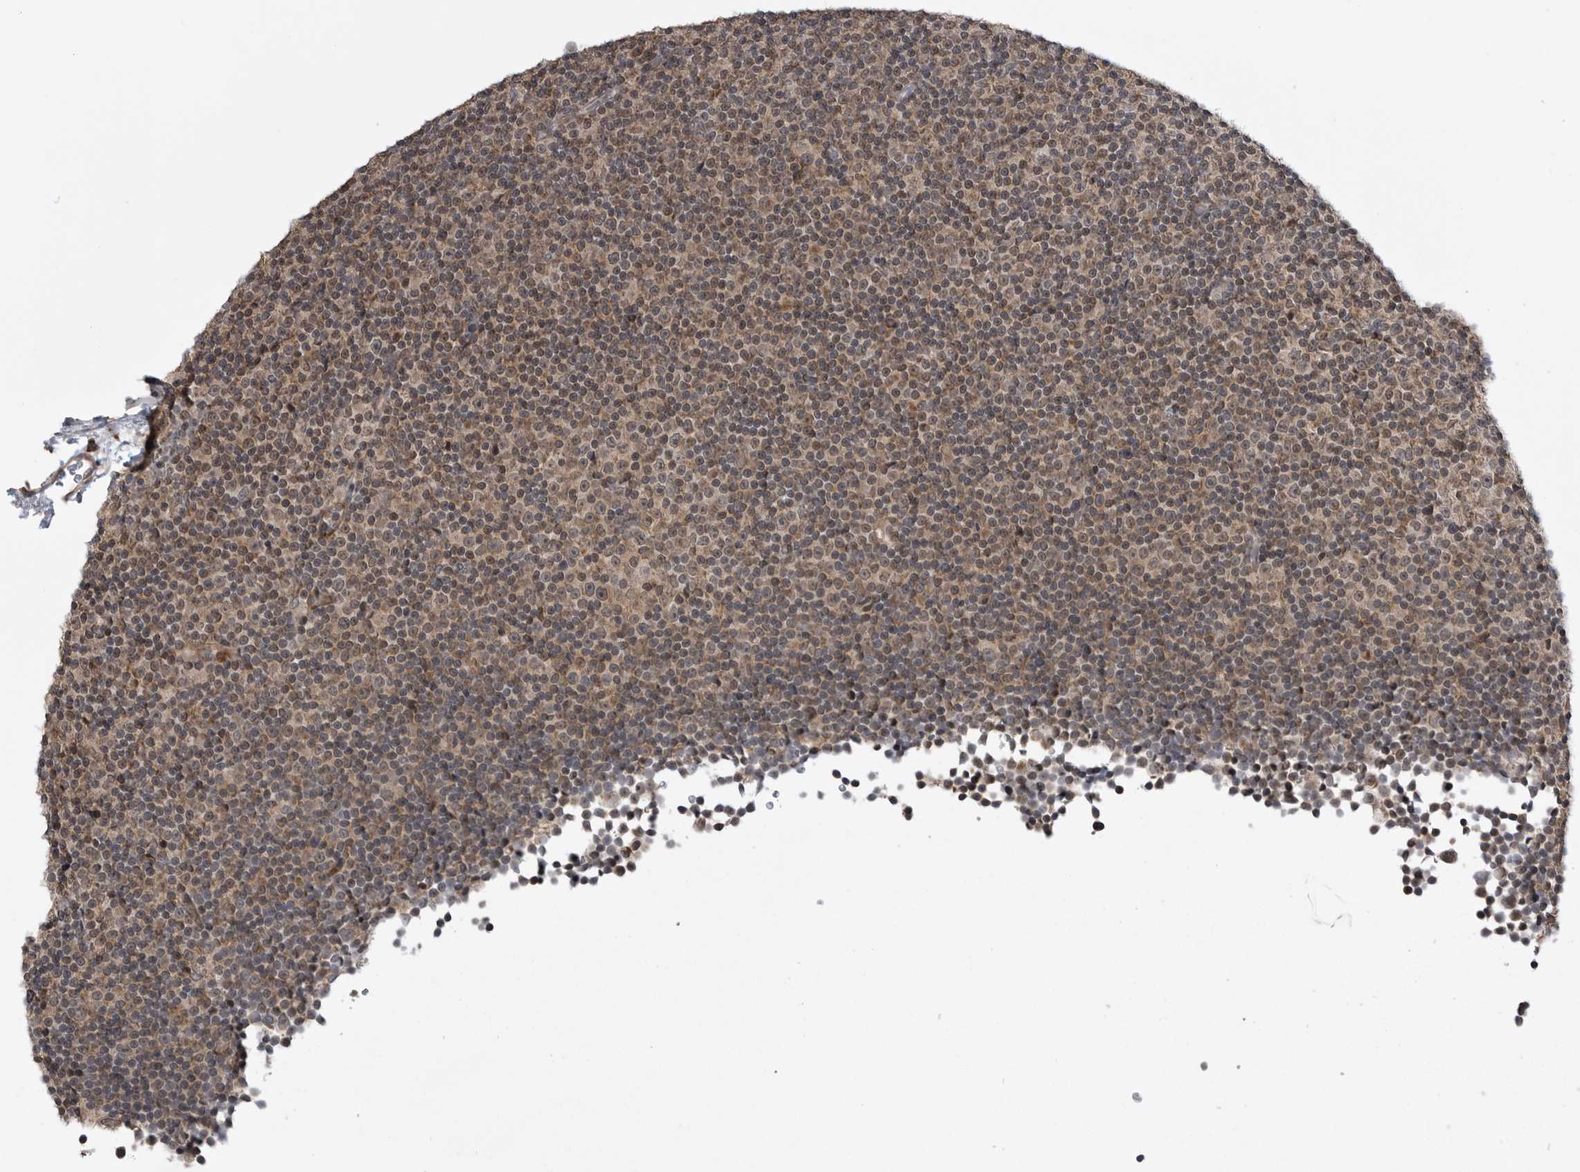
{"staining": {"intensity": "weak", "quantity": ">75%", "location": "cytoplasmic/membranous,nuclear"}, "tissue": "lymphoma", "cell_type": "Tumor cells", "image_type": "cancer", "snomed": [{"axis": "morphology", "description": "Malignant lymphoma, non-Hodgkin's type, Low grade"}, {"axis": "topography", "description": "Lymph node"}], "caption": "About >75% of tumor cells in lymphoma reveal weak cytoplasmic/membranous and nuclear protein positivity as visualized by brown immunohistochemical staining.", "gene": "FAAP100", "patient": {"sex": "female", "age": 67}}